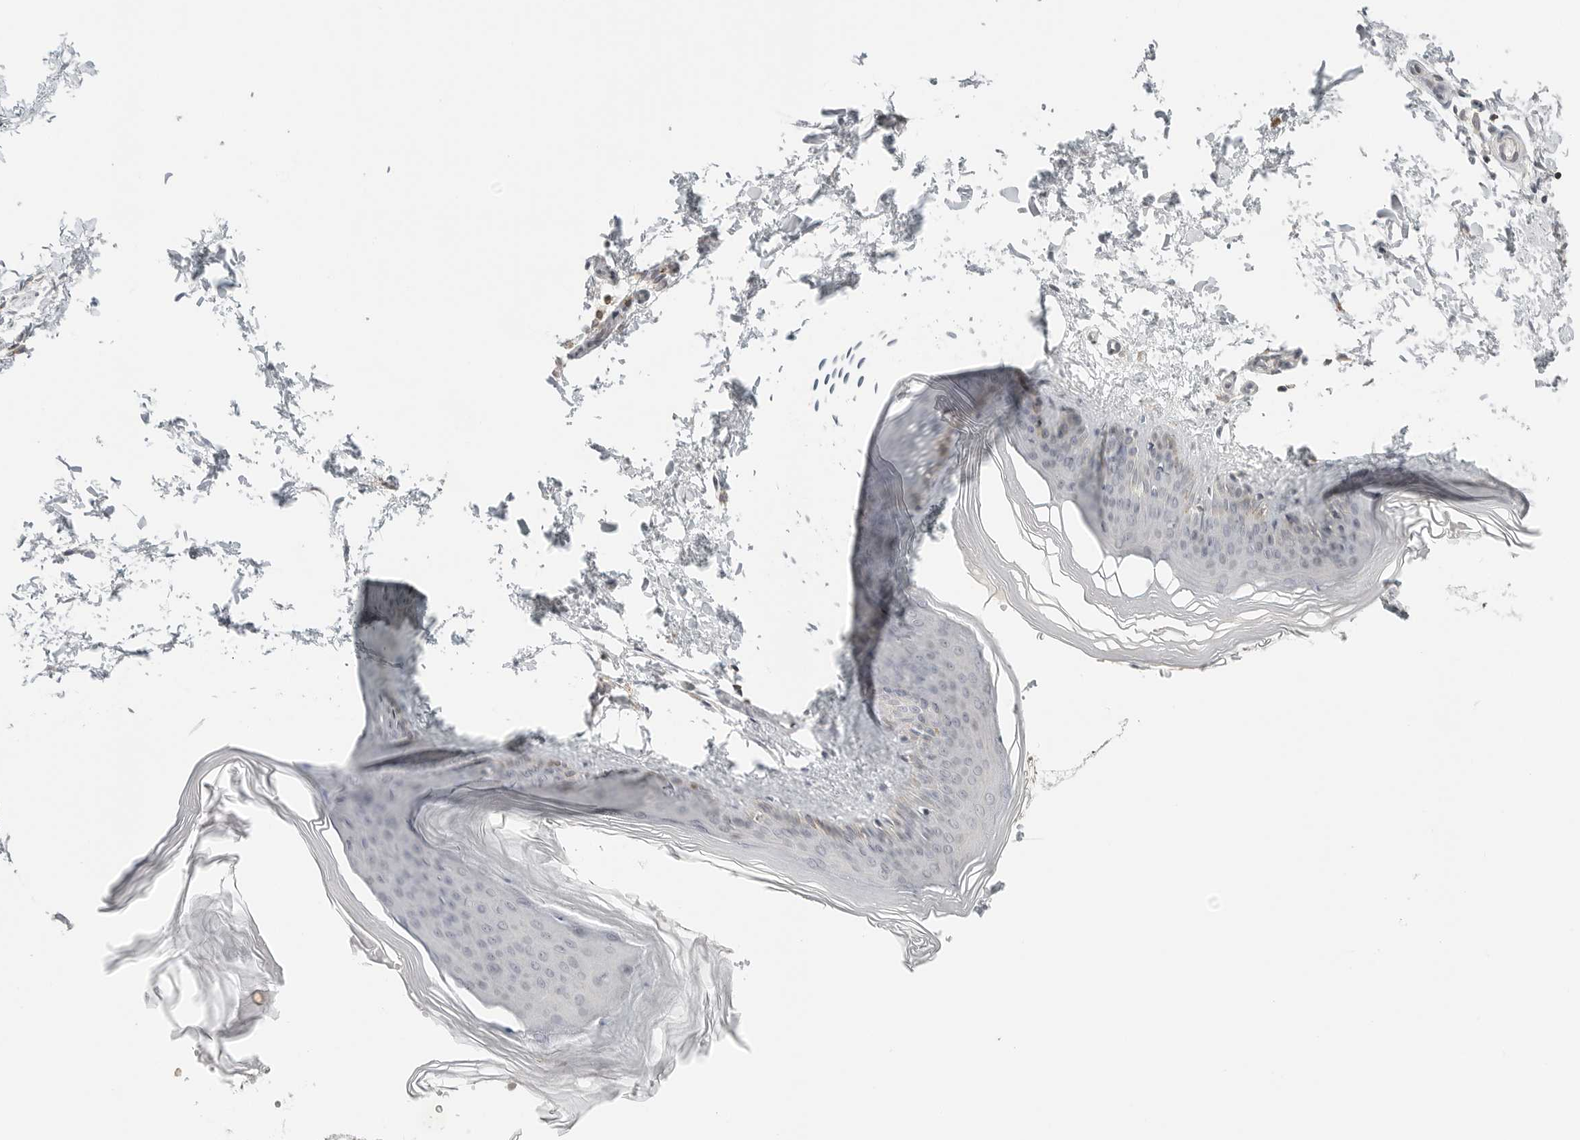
{"staining": {"intensity": "negative", "quantity": "none", "location": "none"}, "tissue": "skin", "cell_type": "Fibroblasts", "image_type": "normal", "snomed": [{"axis": "morphology", "description": "Normal tissue, NOS"}, {"axis": "topography", "description": "Skin"}], "caption": "IHC photomicrograph of normal skin: human skin stained with DAB (3,3'-diaminobenzidine) exhibits no significant protein staining in fibroblasts.", "gene": "SH3KBP1", "patient": {"sex": "female", "age": 27}}